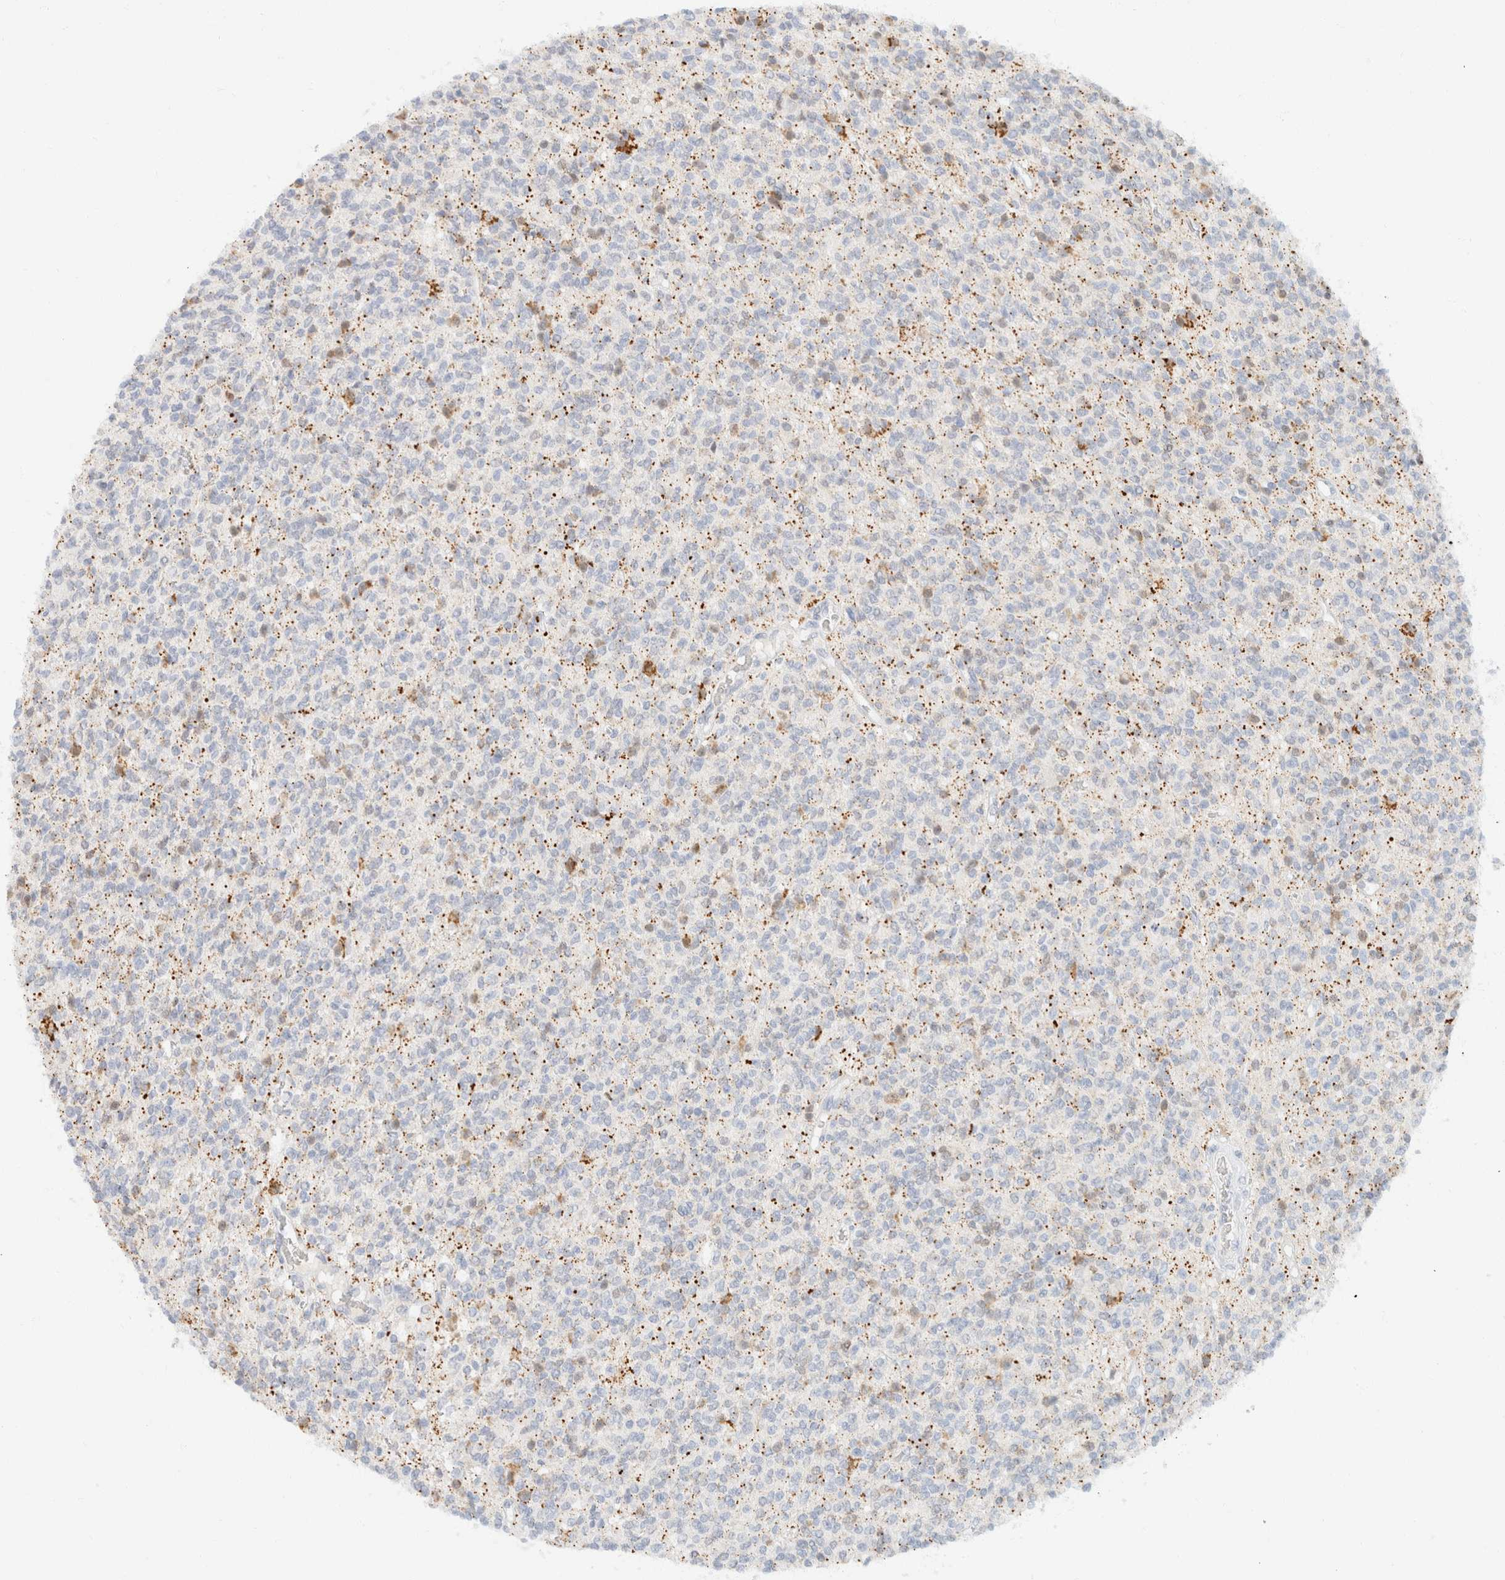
{"staining": {"intensity": "negative", "quantity": "none", "location": "none"}, "tissue": "glioma", "cell_type": "Tumor cells", "image_type": "cancer", "snomed": [{"axis": "morphology", "description": "Glioma, malignant, High grade"}, {"axis": "topography", "description": "Brain"}], "caption": "High magnification brightfield microscopy of glioma stained with DAB (3,3'-diaminobenzidine) (brown) and counterstained with hematoxylin (blue): tumor cells show no significant staining.", "gene": "KRT20", "patient": {"sex": "male", "age": 34}}